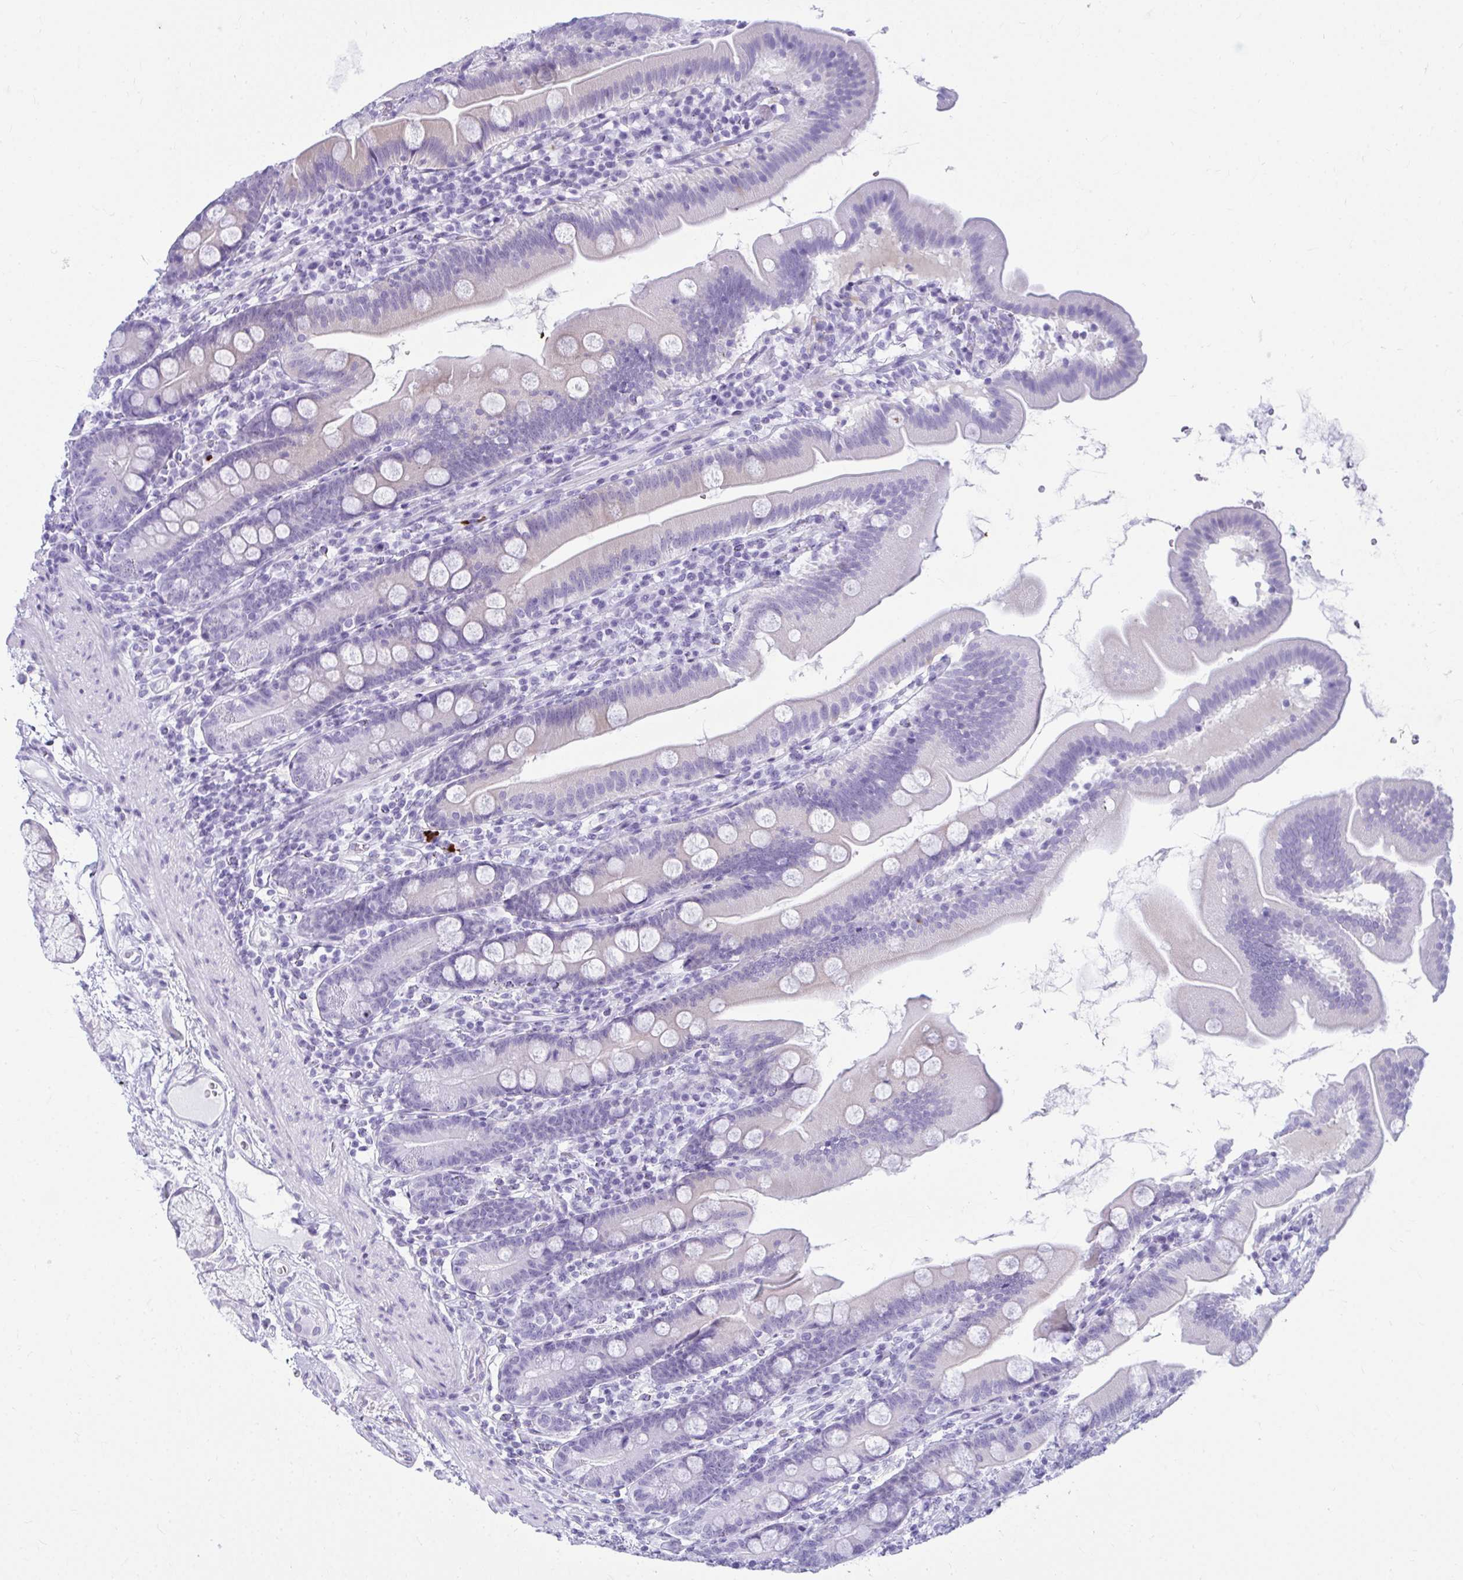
{"staining": {"intensity": "negative", "quantity": "none", "location": "none"}, "tissue": "duodenum", "cell_type": "Glandular cells", "image_type": "normal", "snomed": [{"axis": "morphology", "description": "Normal tissue, NOS"}, {"axis": "topography", "description": "Duodenum"}], "caption": "Human duodenum stained for a protein using IHC exhibits no expression in glandular cells.", "gene": "CLGN", "patient": {"sex": "female", "age": 67}}